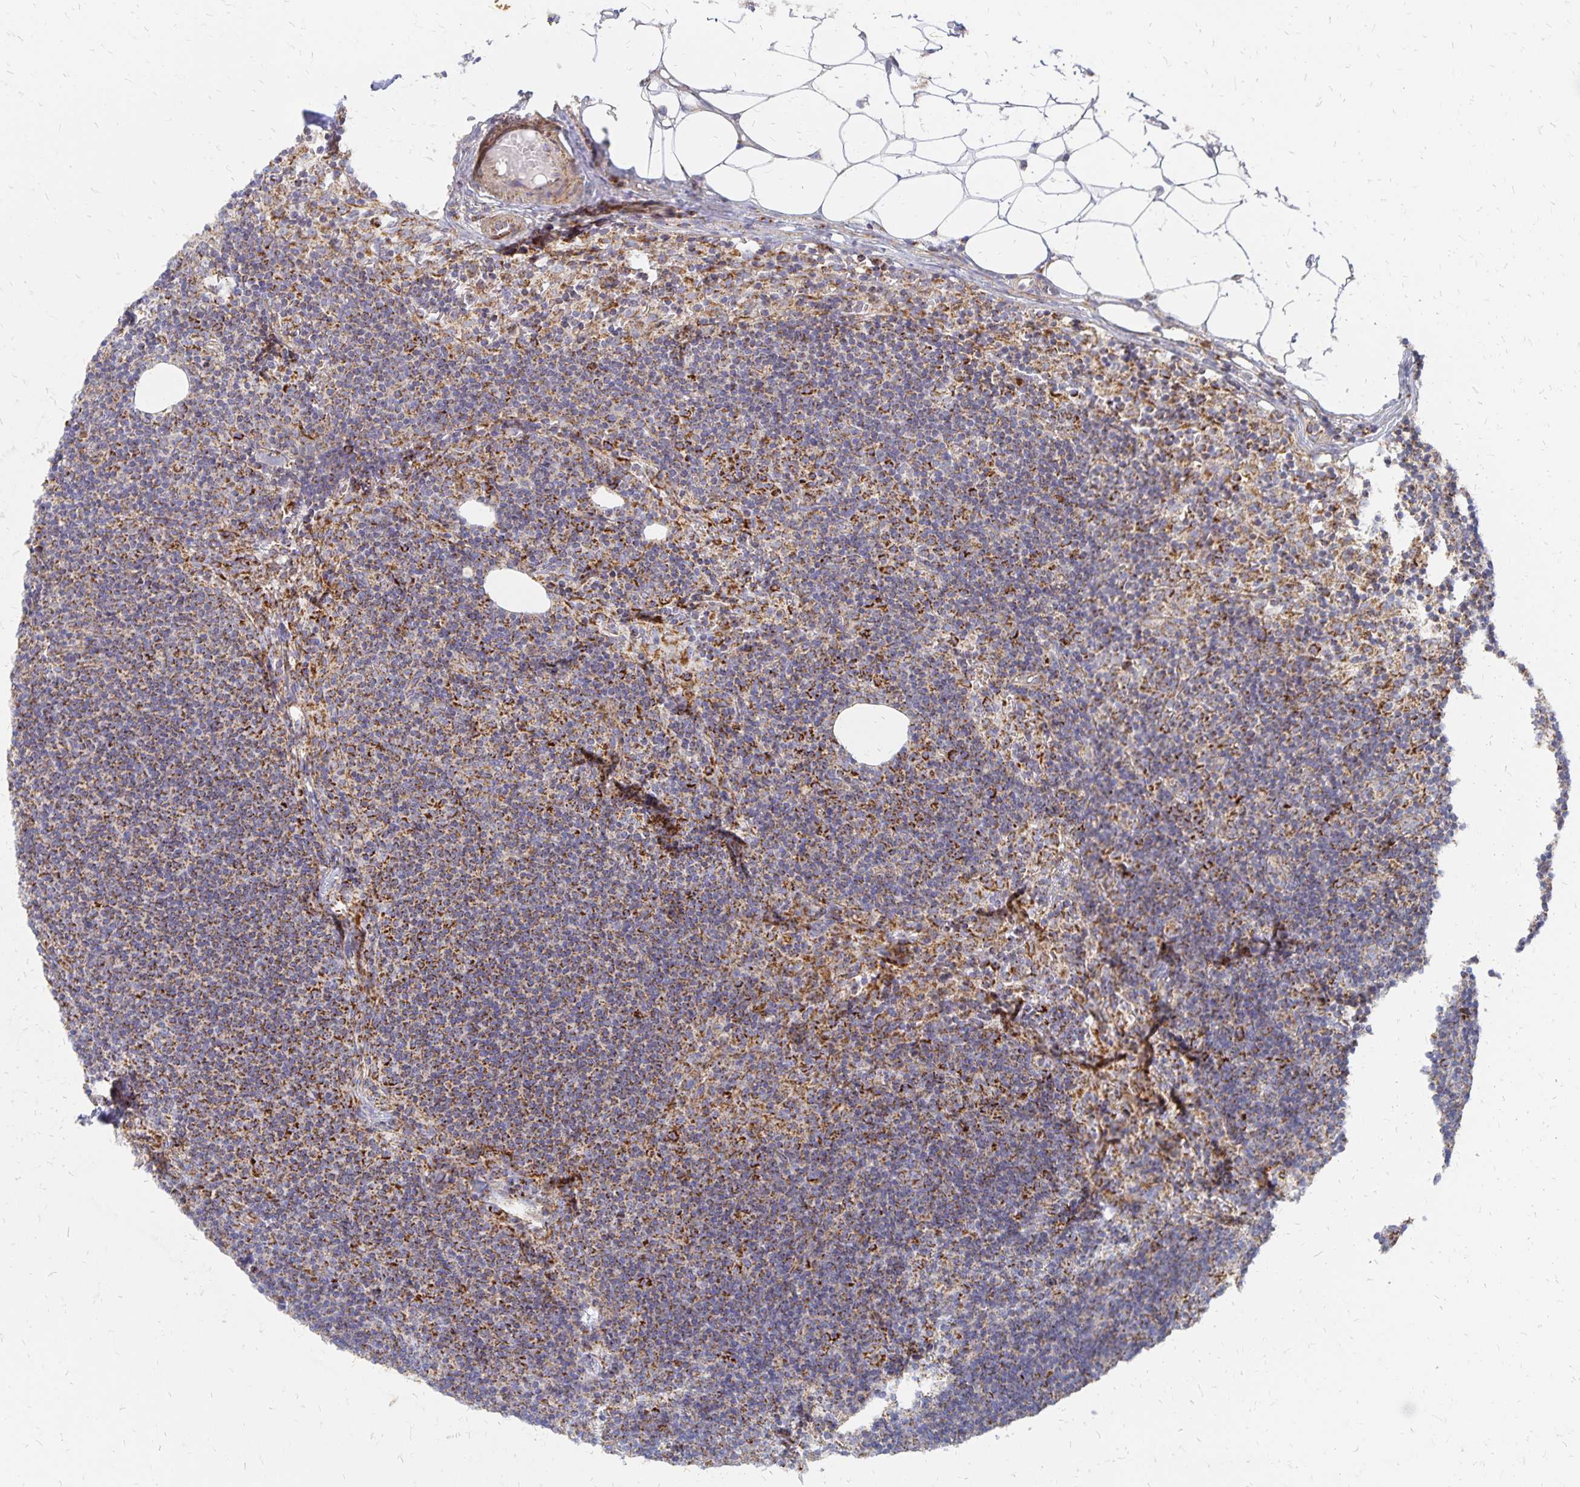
{"staining": {"intensity": "strong", "quantity": "25%-75%", "location": "cytoplasmic/membranous"}, "tissue": "lymph node", "cell_type": "Germinal center cells", "image_type": "normal", "snomed": [{"axis": "morphology", "description": "Normal tissue, NOS"}, {"axis": "topography", "description": "Lymph node"}], "caption": "Protein expression analysis of benign lymph node demonstrates strong cytoplasmic/membranous staining in about 25%-75% of germinal center cells. The protein is shown in brown color, while the nuclei are stained blue.", "gene": "STOML2", "patient": {"sex": "female", "age": 41}}